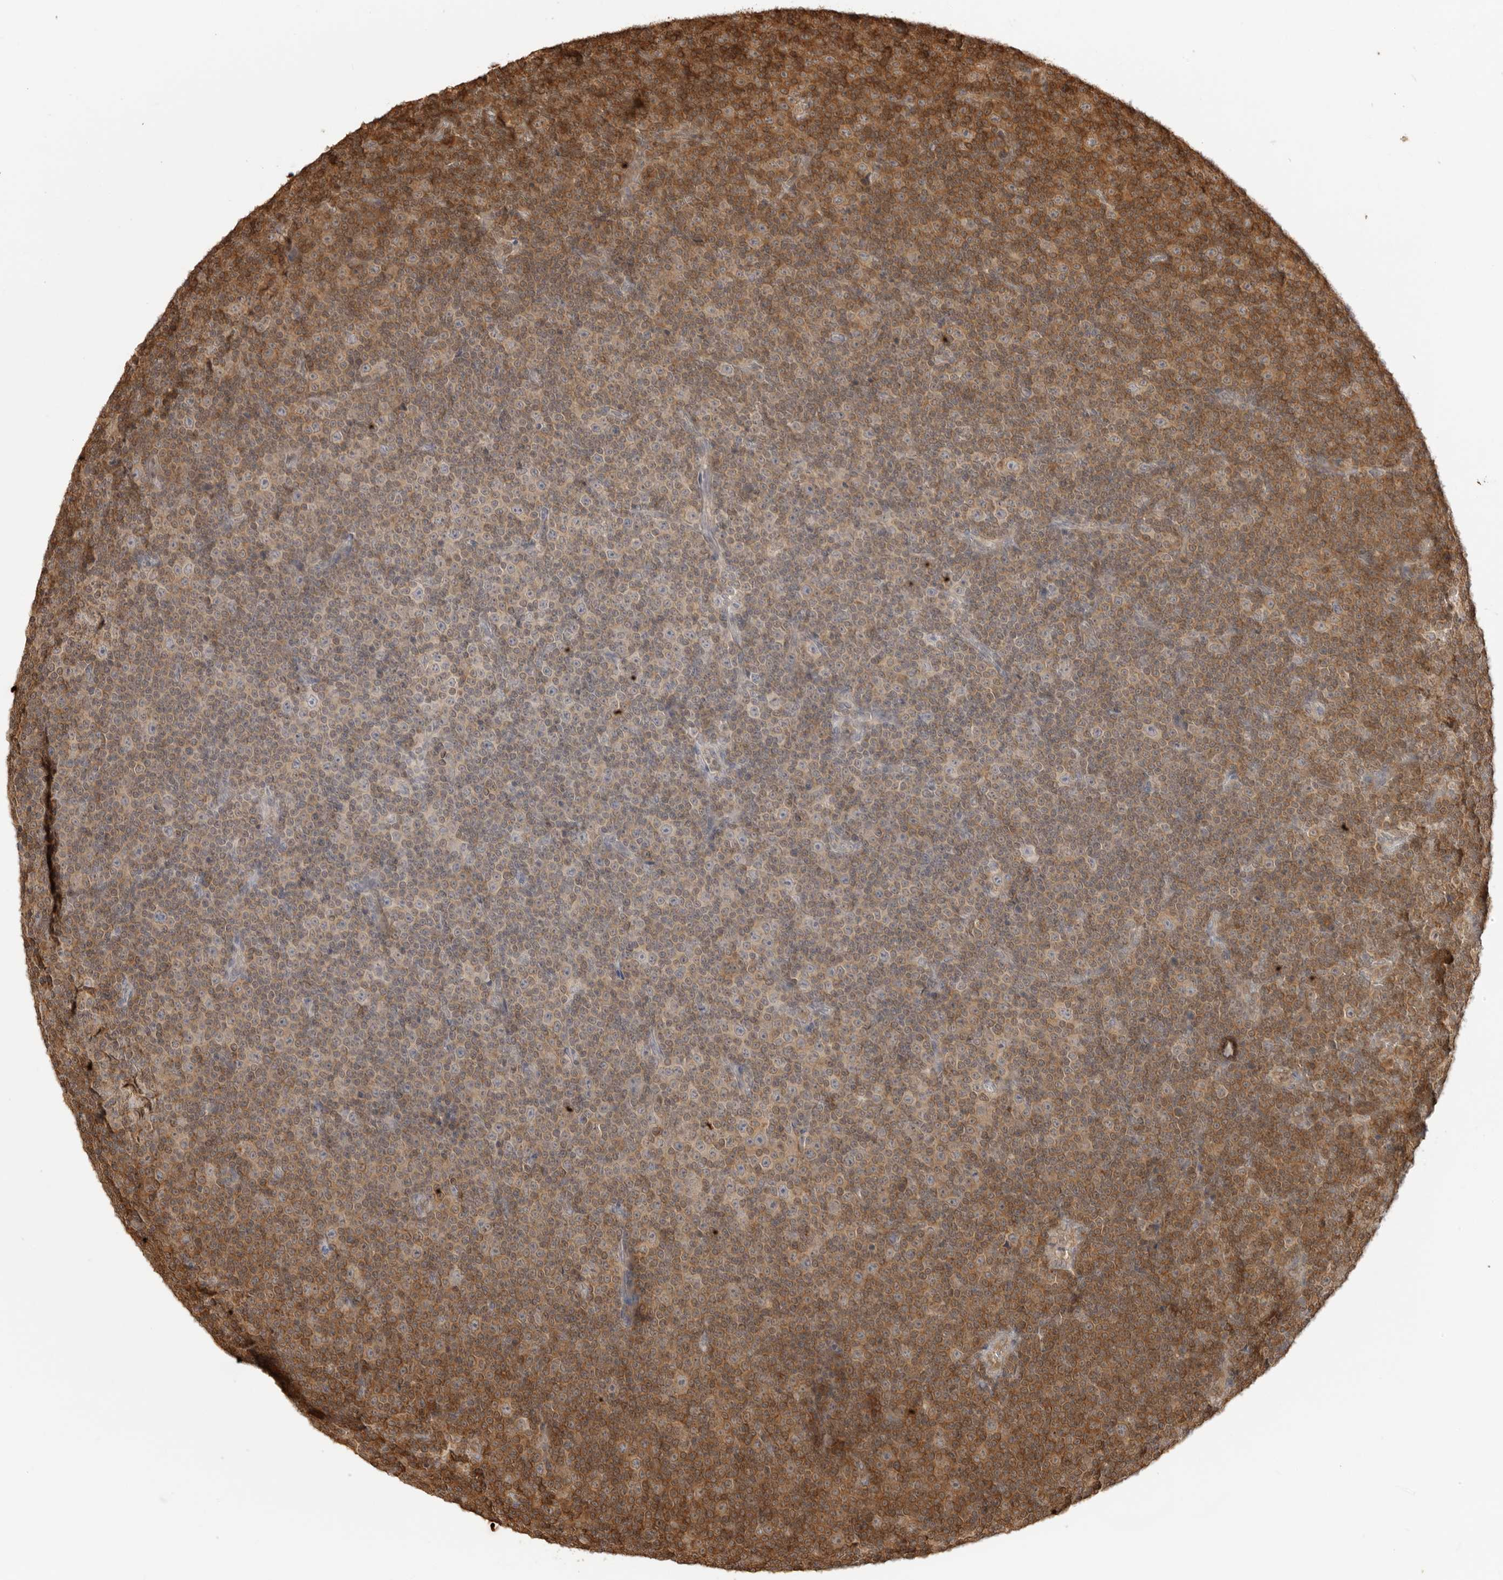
{"staining": {"intensity": "moderate", "quantity": "25%-75%", "location": "cytoplasmic/membranous"}, "tissue": "lymphoma", "cell_type": "Tumor cells", "image_type": "cancer", "snomed": [{"axis": "morphology", "description": "Malignant lymphoma, non-Hodgkin's type, Low grade"}, {"axis": "topography", "description": "Lymph node"}], "caption": "Moderate cytoplasmic/membranous positivity for a protein is seen in approximately 25%-75% of tumor cells of low-grade malignant lymphoma, non-Hodgkin's type using immunohistochemistry.", "gene": "IKBKE", "patient": {"sex": "female", "age": 67}}